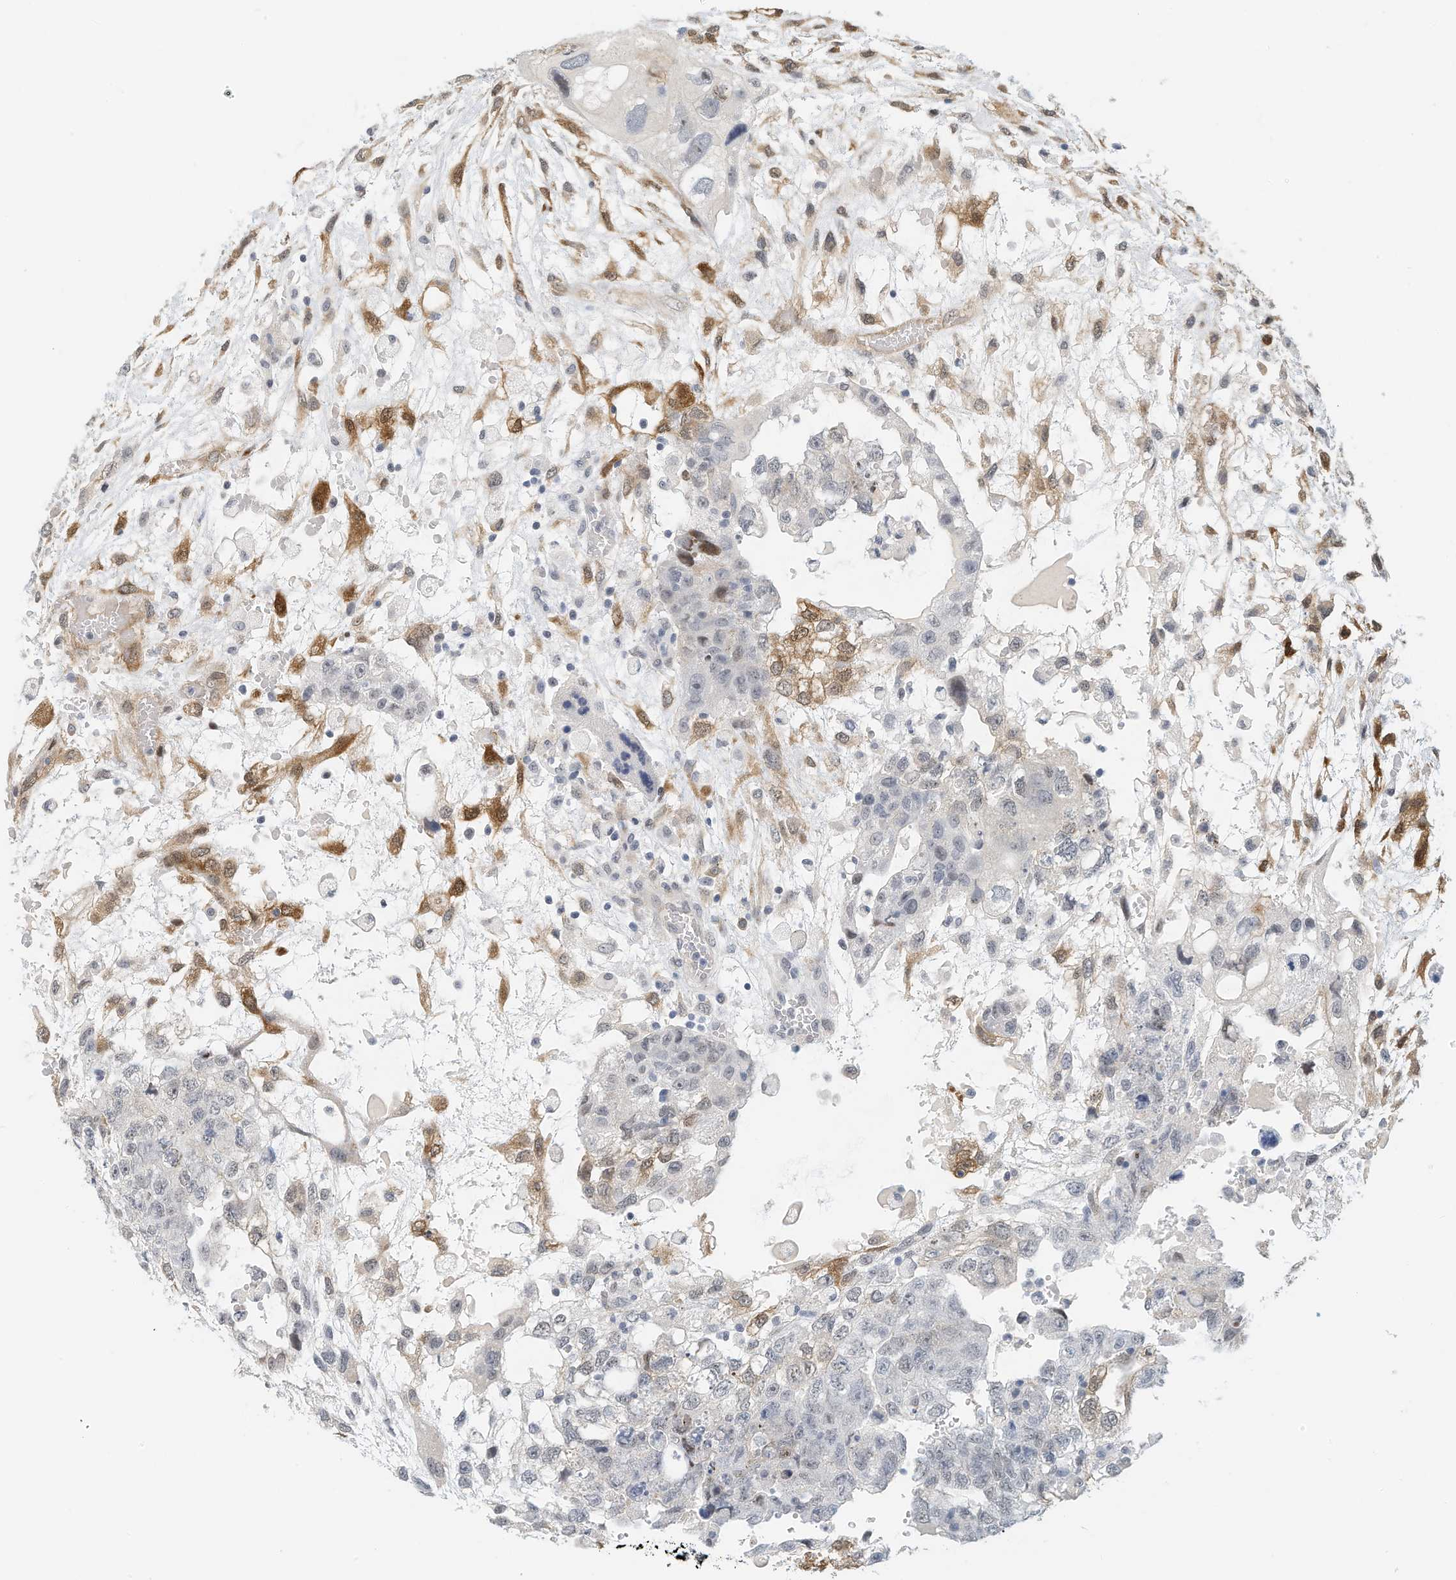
{"staining": {"intensity": "weak", "quantity": "<25%", "location": "cytoplasmic/membranous"}, "tissue": "testis cancer", "cell_type": "Tumor cells", "image_type": "cancer", "snomed": [{"axis": "morphology", "description": "Carcinoma, Embryonal, NOS"}, {"axis": "topography", "description": "Testis"}], "caption": "Tumor cells show no significant protein positivity in embryonal carcinoma (testis). (Stains: DAB immunohistochemistry with hematoxylin counter stain, Microscopy: brightfield microscopy at high magnification).", "gene": "ARHGAP28", "patient": {"sex": "male", "age": 36}}